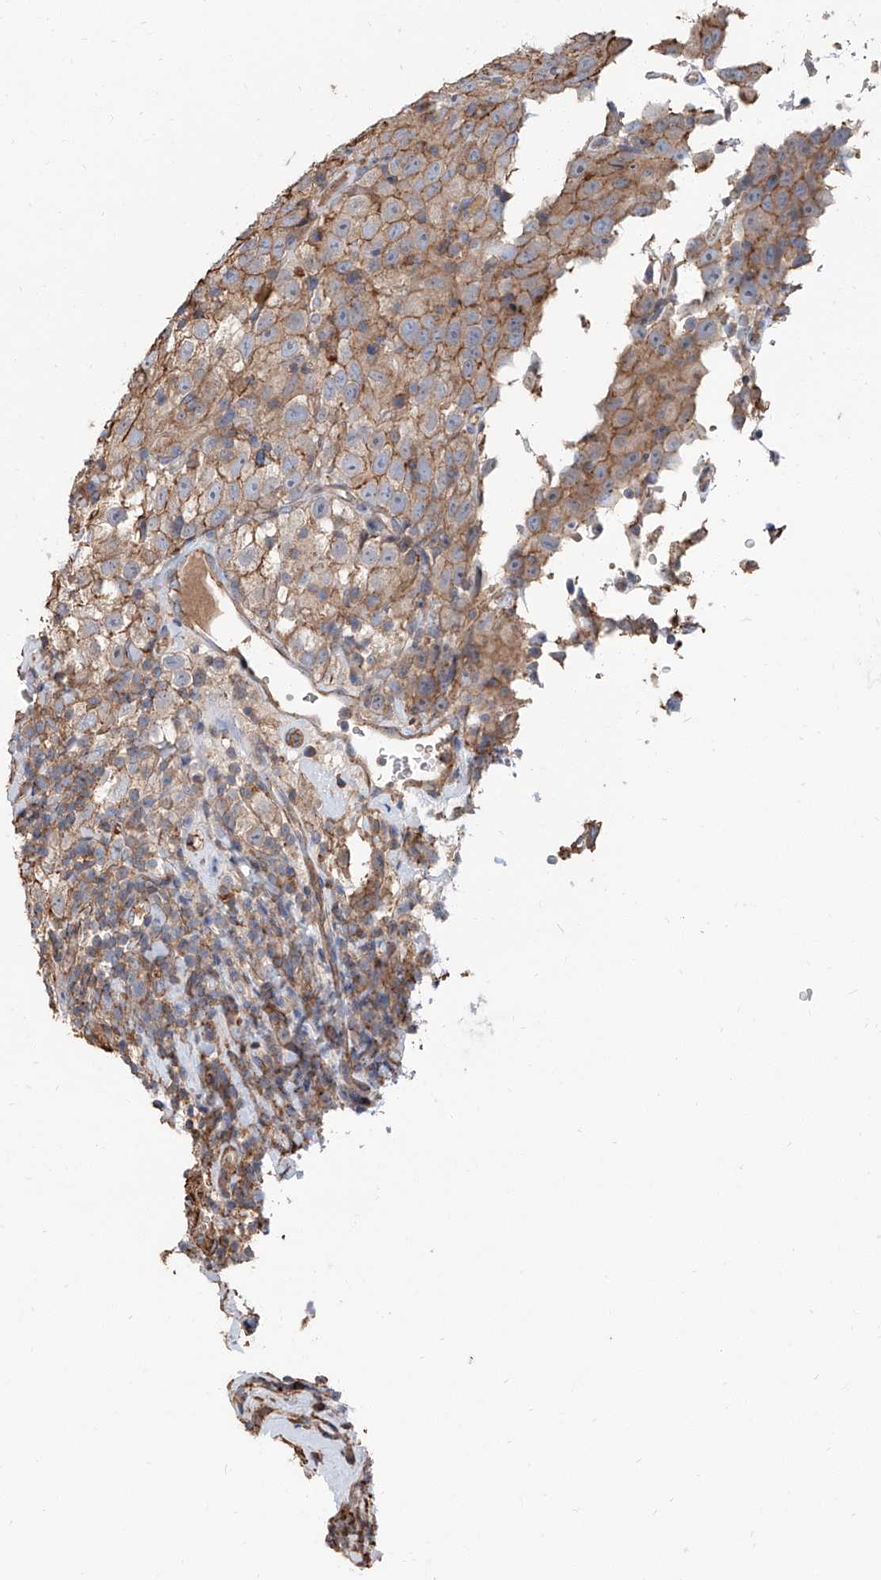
{"staining": {"intensity": "moderate", "quantity": "25%-75%", "location": "cytoplasmic/membranous"}, "tissue": "testis cancer", "cell_type": "Tumor cells", "image_type": "cancer", "snomed": [{"axis": "morphology", "description": "Seminoma, NOS"}, {"axis": "topography", "description": "Testis"}], "caption": "Protein expression analysis of human seminoma (testis) reveals moderate cytoplasmic/membranous staining in about 25%-75% of tumor cells.", "gene": "PIEZO2", "patient": {"sex": "male", "age": 41}}